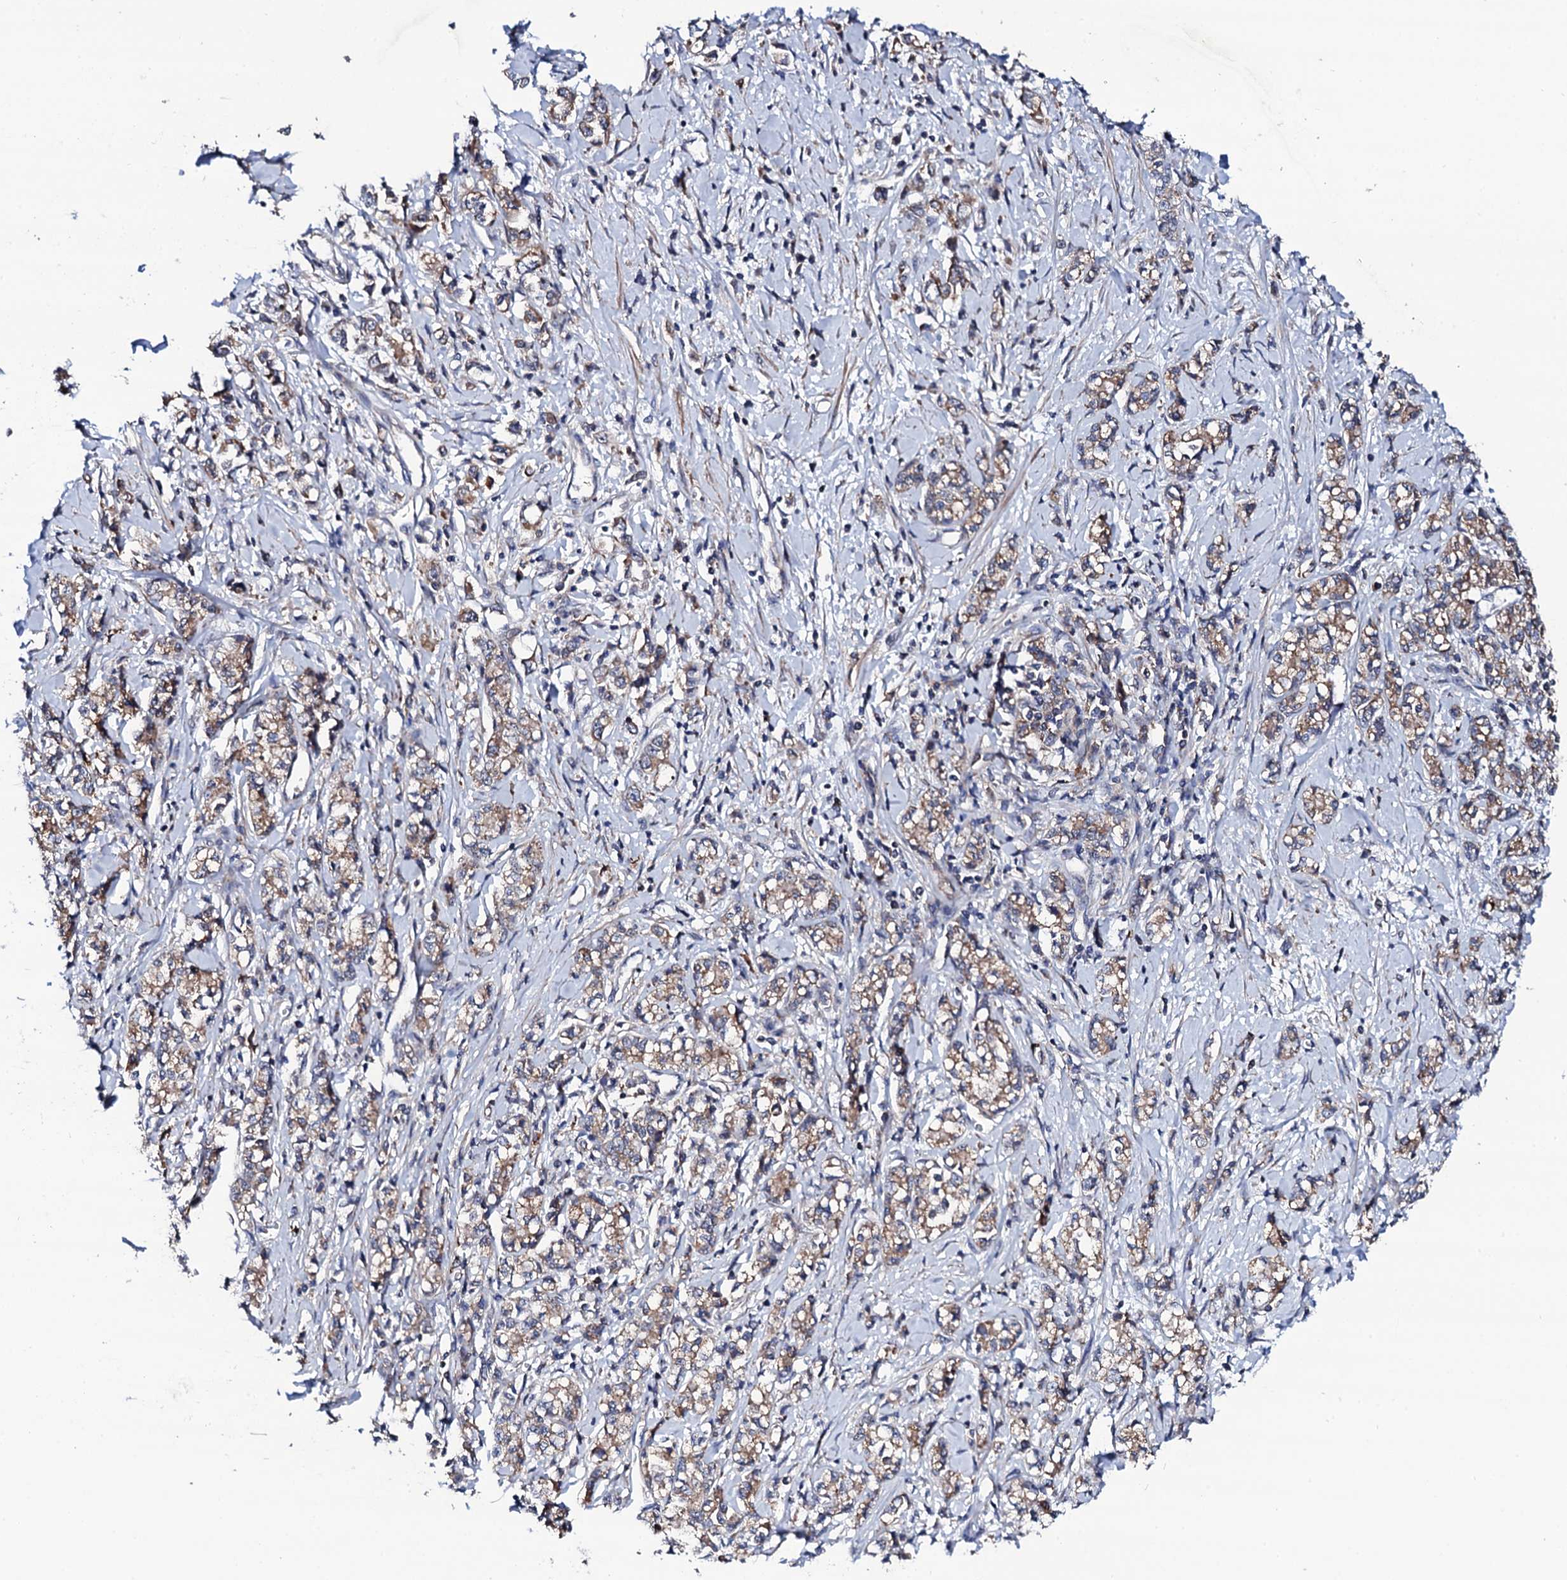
{"staining": {"intensity": "moderate", "quantity": ">75%", "location": "cytoplasmic/membranous"}, "tissue": "stomach cancer", "cell_type": "Tumor cells", "image_type": "cancer", "snomed": [{"axis": "morphology", "description": "Adenocarcinoma, NOS"}, {"axis": "topography", "description": "Stomach"}], "caption": "This micrograph reveals immunohistochemistry (IHC) staining of adenocarcinoma (stomach), with medium moderate cytoplasmic/membranous positivity in about >75% of tumor cells.", "gene": "COG4", "patient": {"sex": "female", "age": 76}}